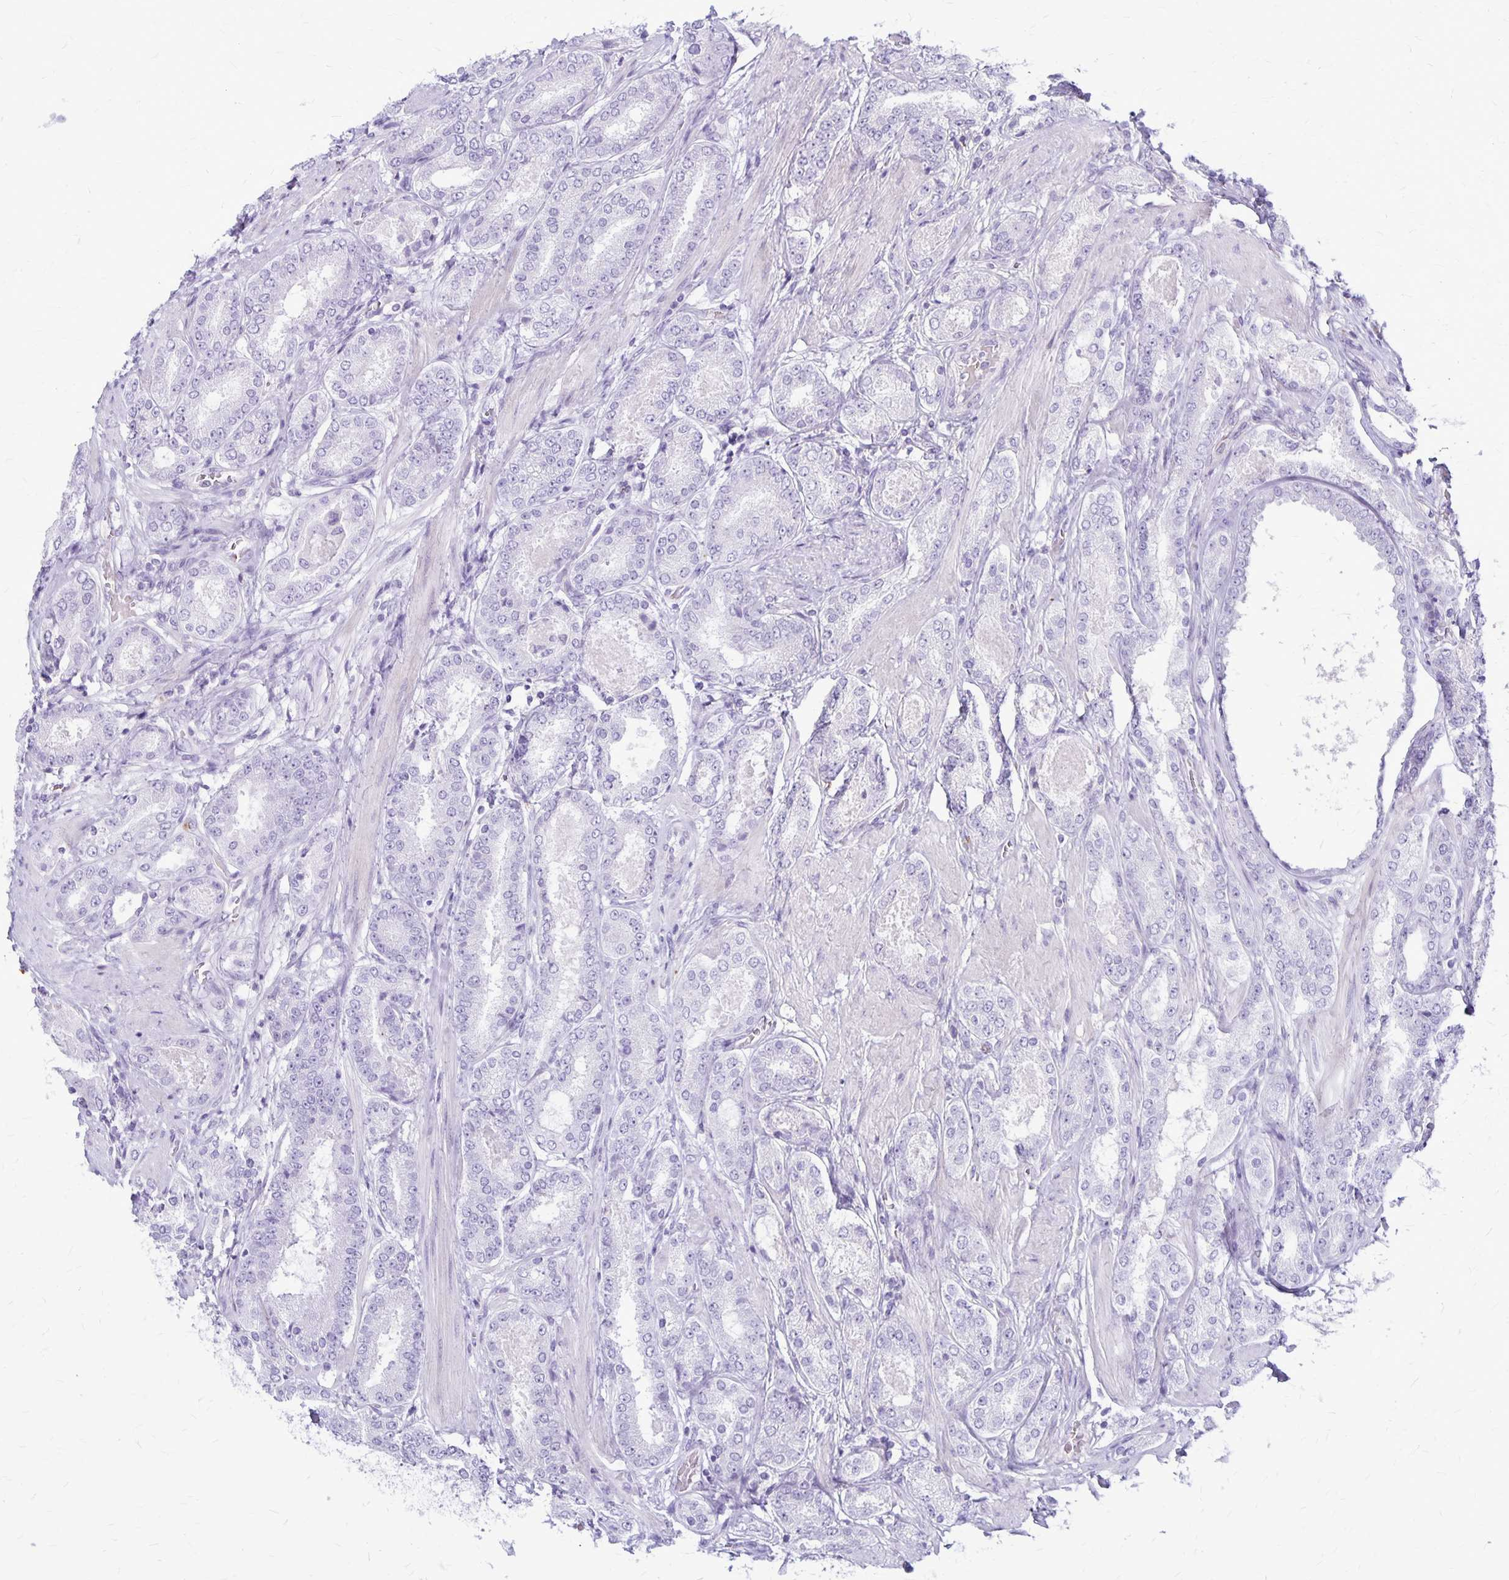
{"staining": {"intensity": "negative", "quantity": "none", "location": "none"}, "tissue": "prostate cancer", "cell_type": "Tumor cells", "image_type": "cancer", "snomed": [{"axis": "morphology", "description": "Adenocarcinoma, High grade"}, {"axis": "topography", "description": "Prostate"}], "caption": "Prostate cancer was stained to show a protein in brown. There is no significant expression in tumor cells. The staining was performed using DAB (3,3'-diaminobenzidine) to visualize the protein expression in brown, while the nuclei were stained in blue with hematoxylin (Magnification: 20x).", "gene": "GP9", "patient": {"sex": "male", "age": 63}}